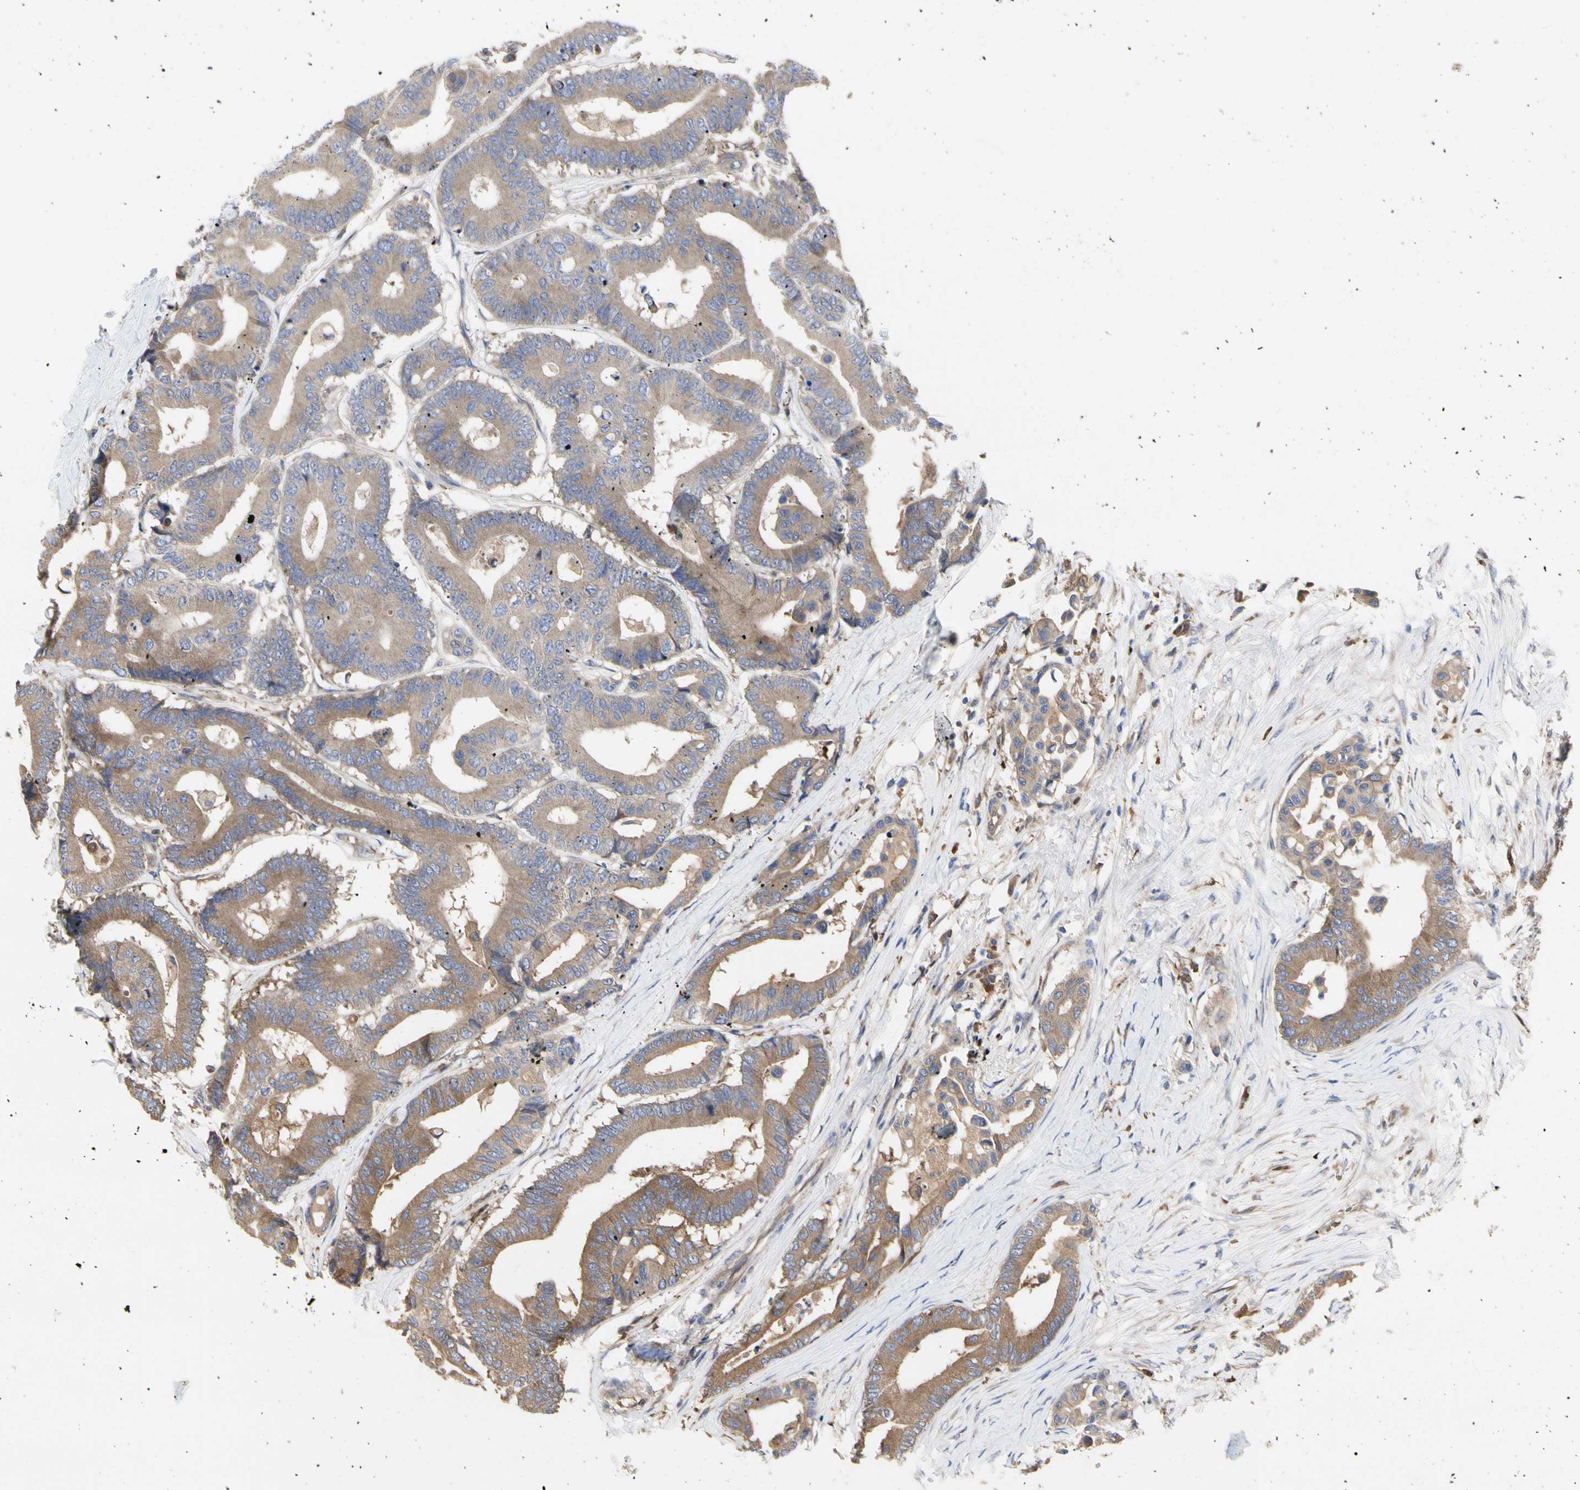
{"staining": {"intensity": "weak", "quantity": ">75%", "location": "cytoplasmic/membranous"}, "tissue": "colorectal cancer", "cell_type": "Tumor cells", "image_type": "cancer", "snomed": [{"axis": "morphology", "description": "Normal tissue, NOS"}, {"axis": "morphology", "description": "Adenocarcinoma, NOS"}, {"axis": "topography", "description": "Colon"}], "caption": "Immunohistochemical staining of human colorectal cancer (adenocarcinoma) exhibits weak cytoplasmic/membranous protein staining in approximately >75% of tumor cells.", "gene": "C3orf52", "patient": {"sex": "male", "age": 82}}